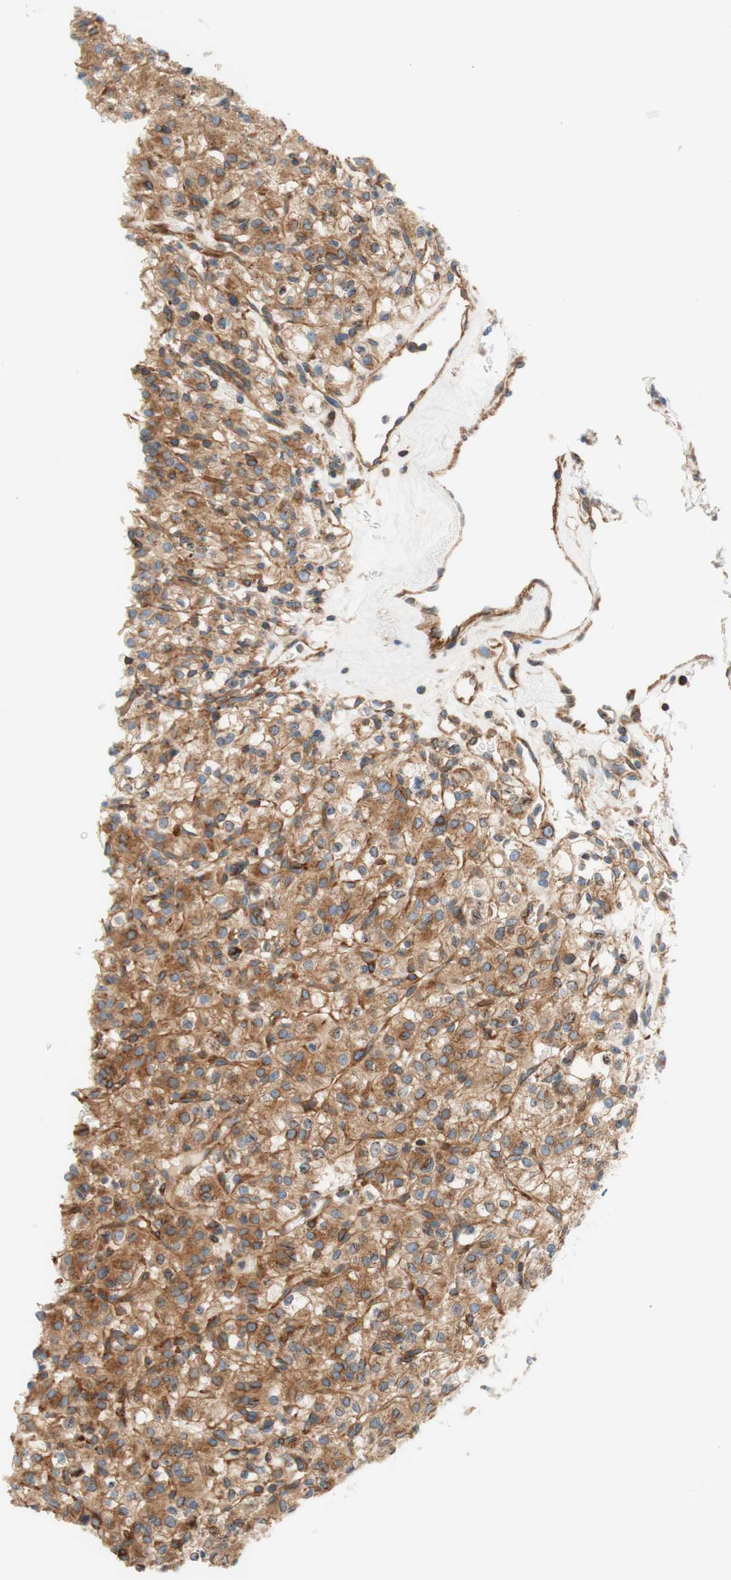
{"staining": {"intensity": "moderate", "quantity": ">75%", "location": "cytoplasmic/membranous"}, "tissue": "renal cancer", "cell_type": "Tumor cells", "image_type": "cancer", "snomed": [{"axis": "morphology", "description": "Normal tissue, NOS"}, {"axis": "morphology", "description": "Adenocarcinoma, NOS"}, {"axis": "topography", "description": "Kidney"}], "caption": "High-power microscopy captured an IHC micrograph of renal cancer (adenocarcinoma), revealing moderate cytoplasmic/membranous positivity in about >75% of tumor cells. (DAB (3,3'-diaminobenzidine) IHC, brown staining for protein, blue staining for nuclei).", "gene": "VPS26A", "patient": {"sex": "female", "age": 72}}